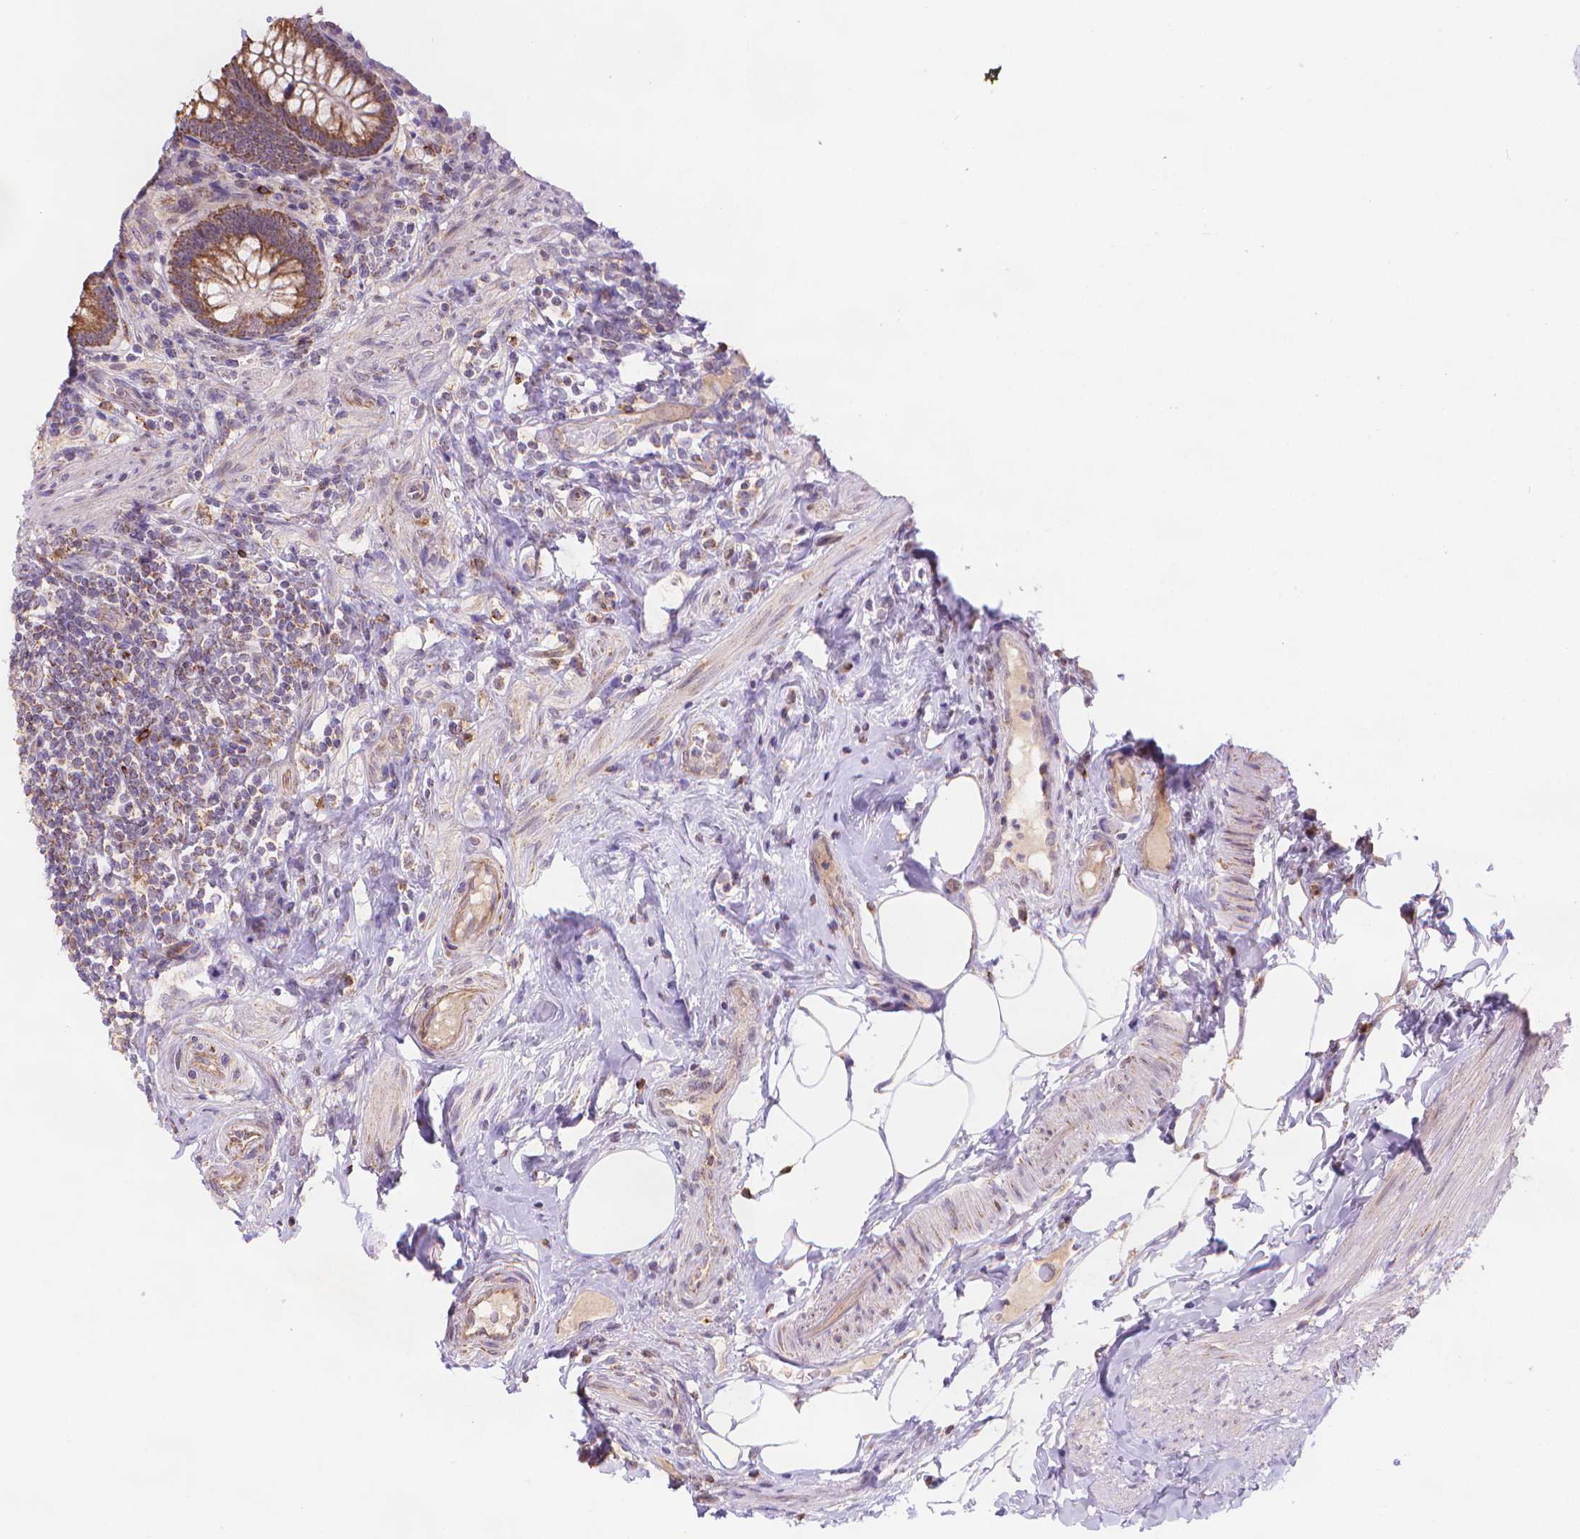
{"staining": {"intensity": "strong", "quantity": ">75%", "location": "cytoplasmic/membranous"}, "tissue": "appendix", "cell_type": "Glandular cells", "image_type": "normal", "snomed": [{"axis": "morphology", "description": "Normal tissue, NOS"}, {"axis": "topography", "description": "Appendix"}], "caption": "About >75% of glandular cells in benign appendix demonstrate strong cytoplasmic/membranous protein expression as visualized by brown immunohistochemical staining.", "gene": "CYYR1", "patient": {"sex": "male", "age": 47}}